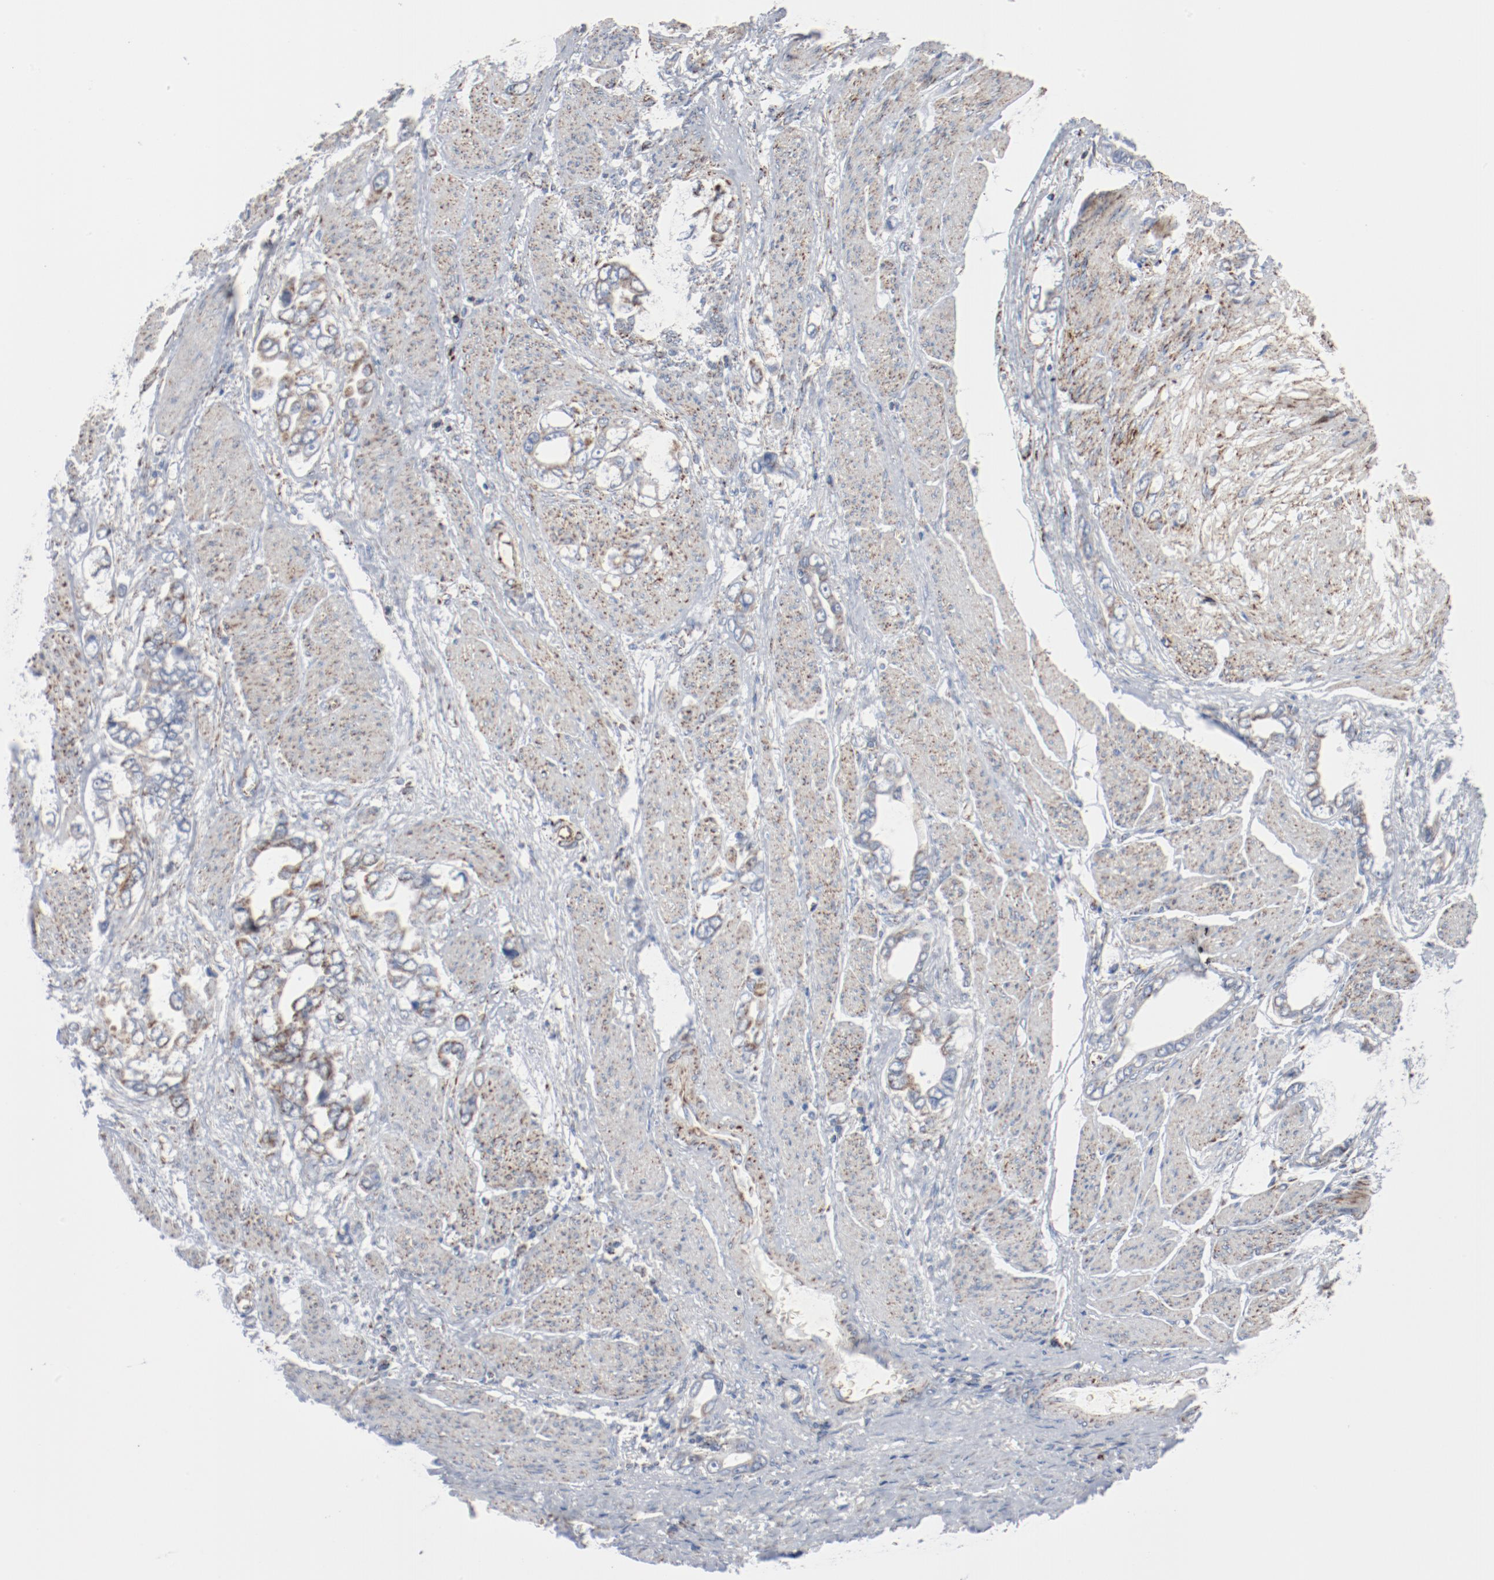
{"staining": {"intensity": "weak", "quantity": ">75%", "location": "cytoplasmic/membranous"}, "tissue": "stomach cancer", "cell_type": "Tumor cells", "image_type": "cancer", "snomed": [{"axis": "morphology", "description": "Adenocarcinoma, NOS"}, {"axis": "topography", "description": "Stomach"}], "caption": "Approximately >75% of tumor cells in human stomach cancer exhibit weak cytoplasmic/membranous protein expression as visualized by brown immunohistochemical staining.", "gene": "NDUFB8", "patient": {"sex": "male", "age": 78}}